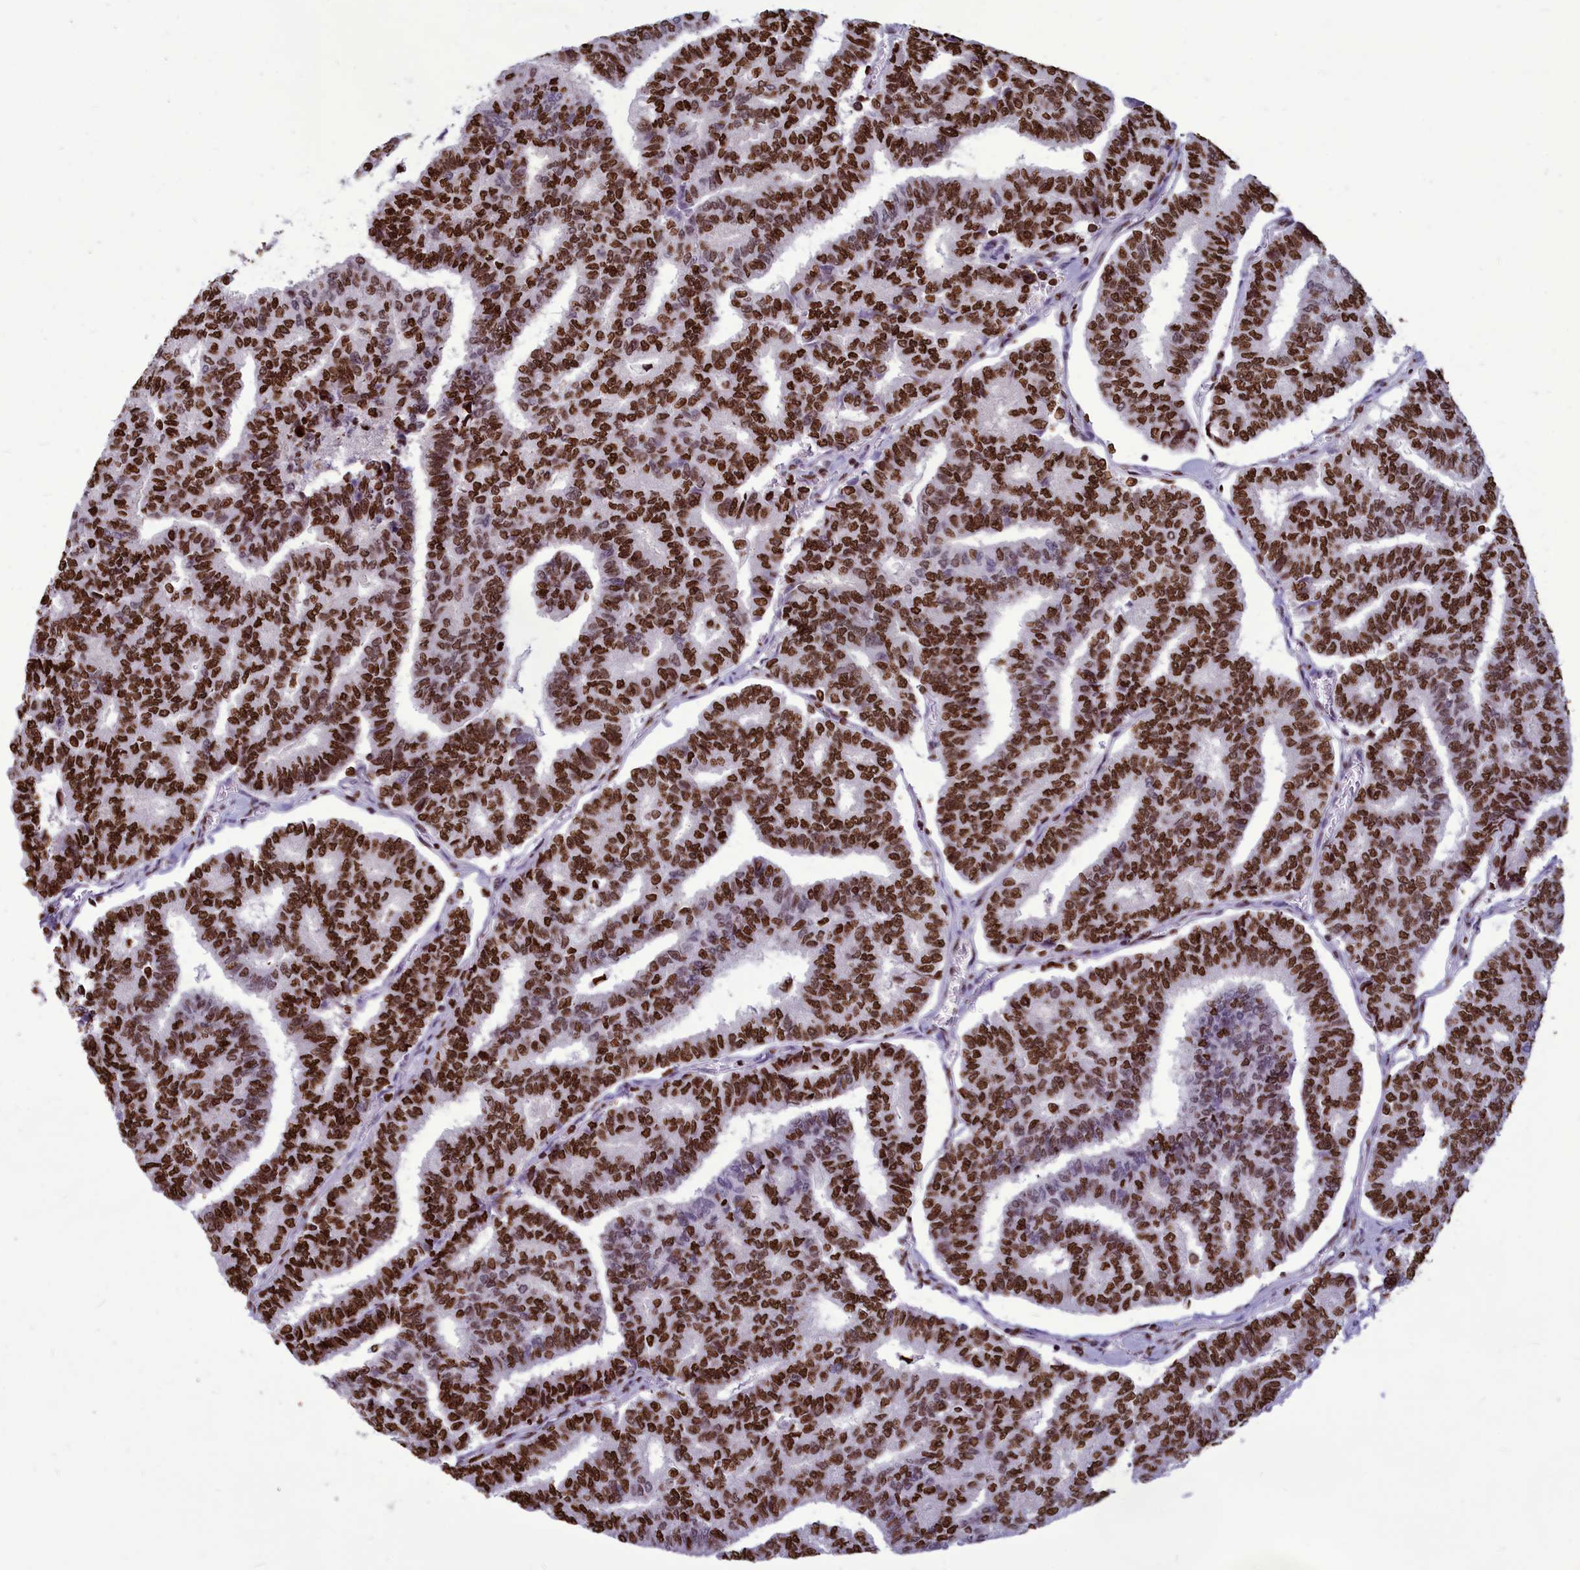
{"staining": {"intensity": "strong", "quantity": ">75%", "location": "nuclear"}, "tissue": "thyroid cancer", "cell_type": "Tumor cells", "image_type": "cancer", "snomed": [{"axis": "morphology", "description": "Papillary adenocarcinoma, NOS"}, {"axis": "topography", "description": "Thyroid gland"}], "caption": "Thyroid cancer (papillary adenocarcinoma) tissue shows strong nuclear staining in approximately >75% of tumor cells", "gene": "AKAP17A", "patient": {"sex": "female", "age": 35}}